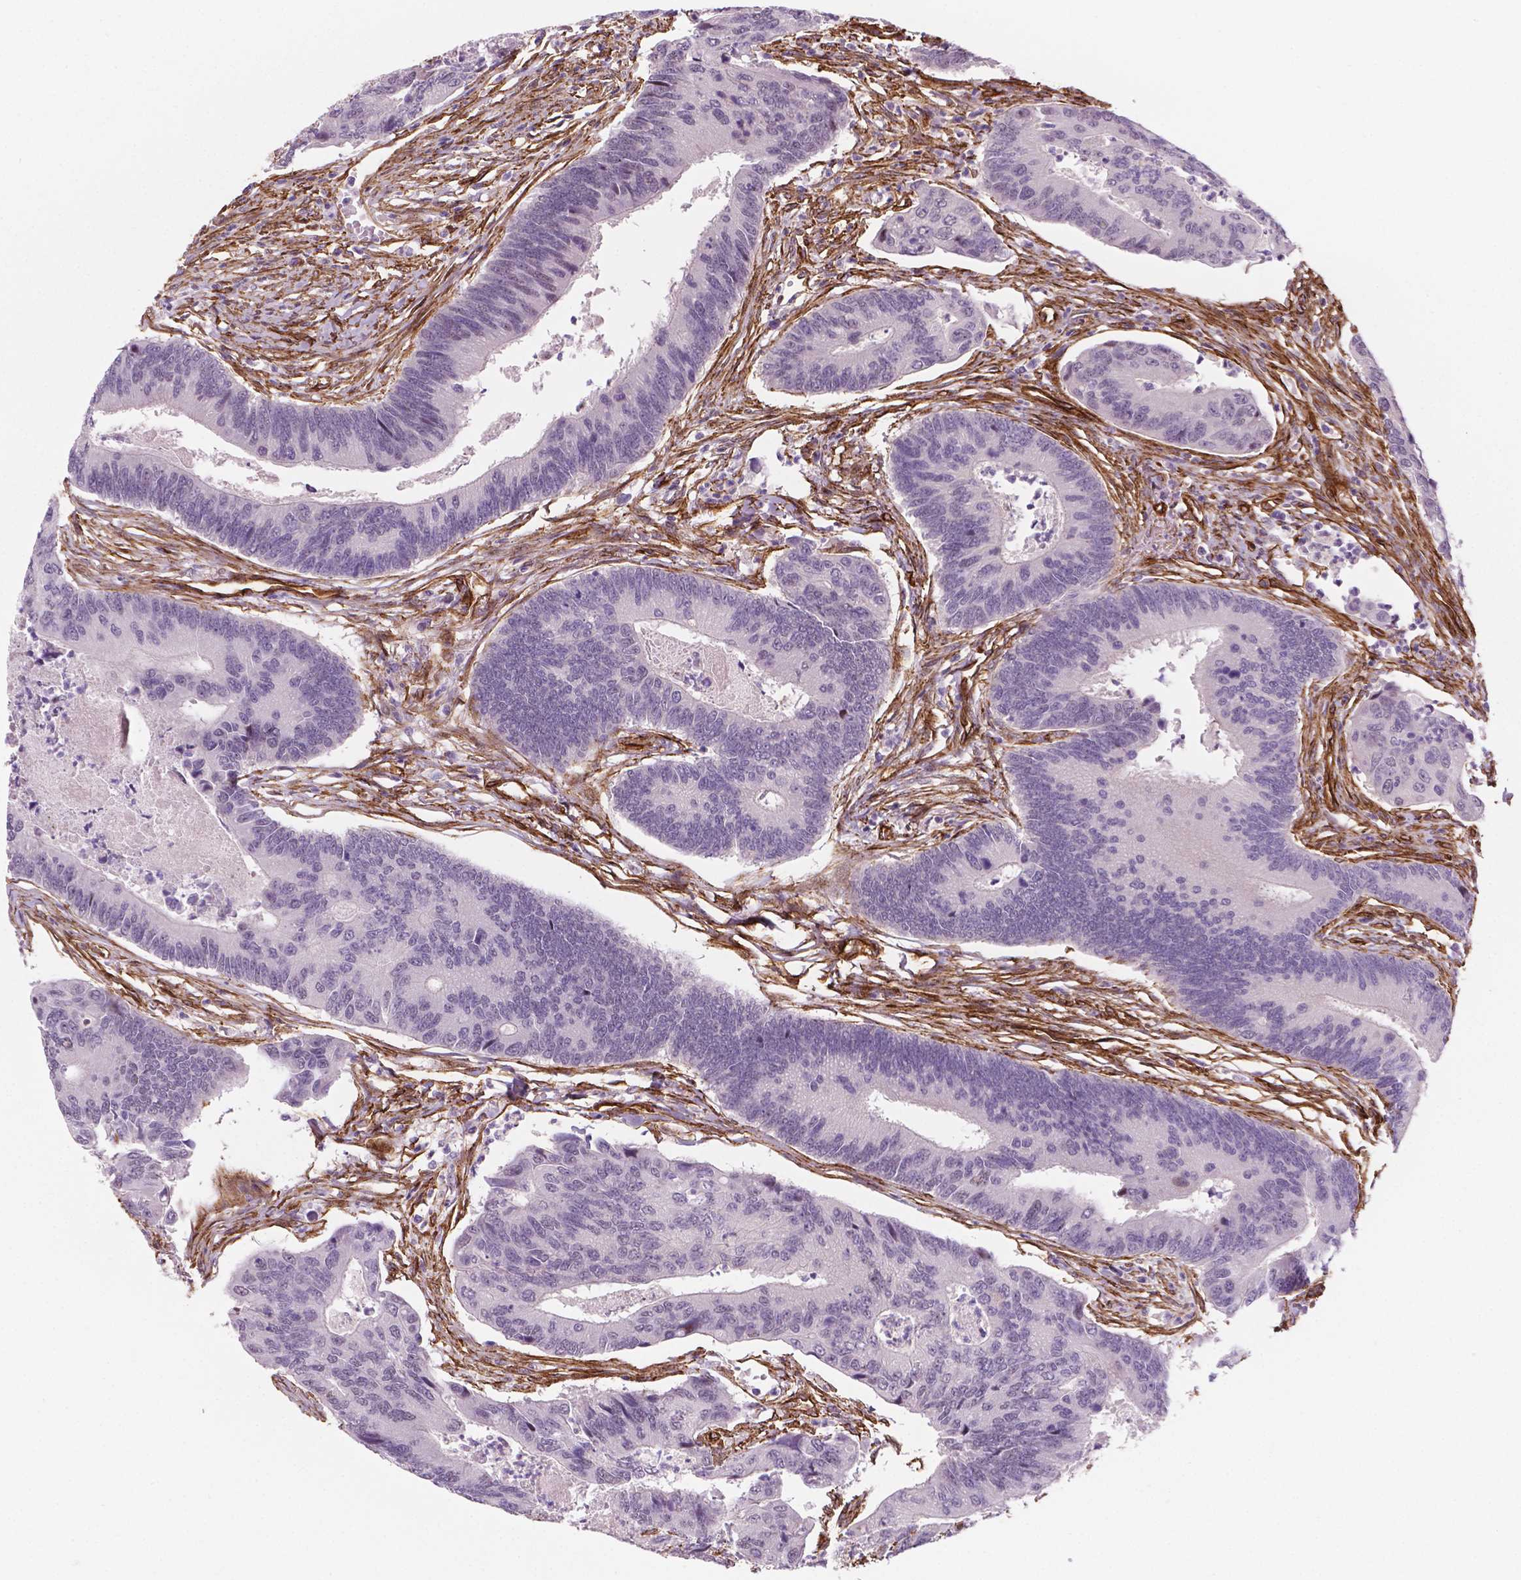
{"staining": {"intensity": "negative", "quantity": "none", "location": "none"}, "tissue": "colorectal cancer", "cell_type": "Tumor cells", "image_type": "cancer", "snomed": [{"axis": "morphology", "description": "Adenocarcinoma, NOS"}, {"axis": "topography", "description": "Colon"}], "caption": "IHC photomicrograph of colorectal cancer (adenocarcinoma) stained for a protein (brown), which shows no staining in tumor cells.", "gene": "EGFL8", "patient": {"sex": "female", "age": 67}}